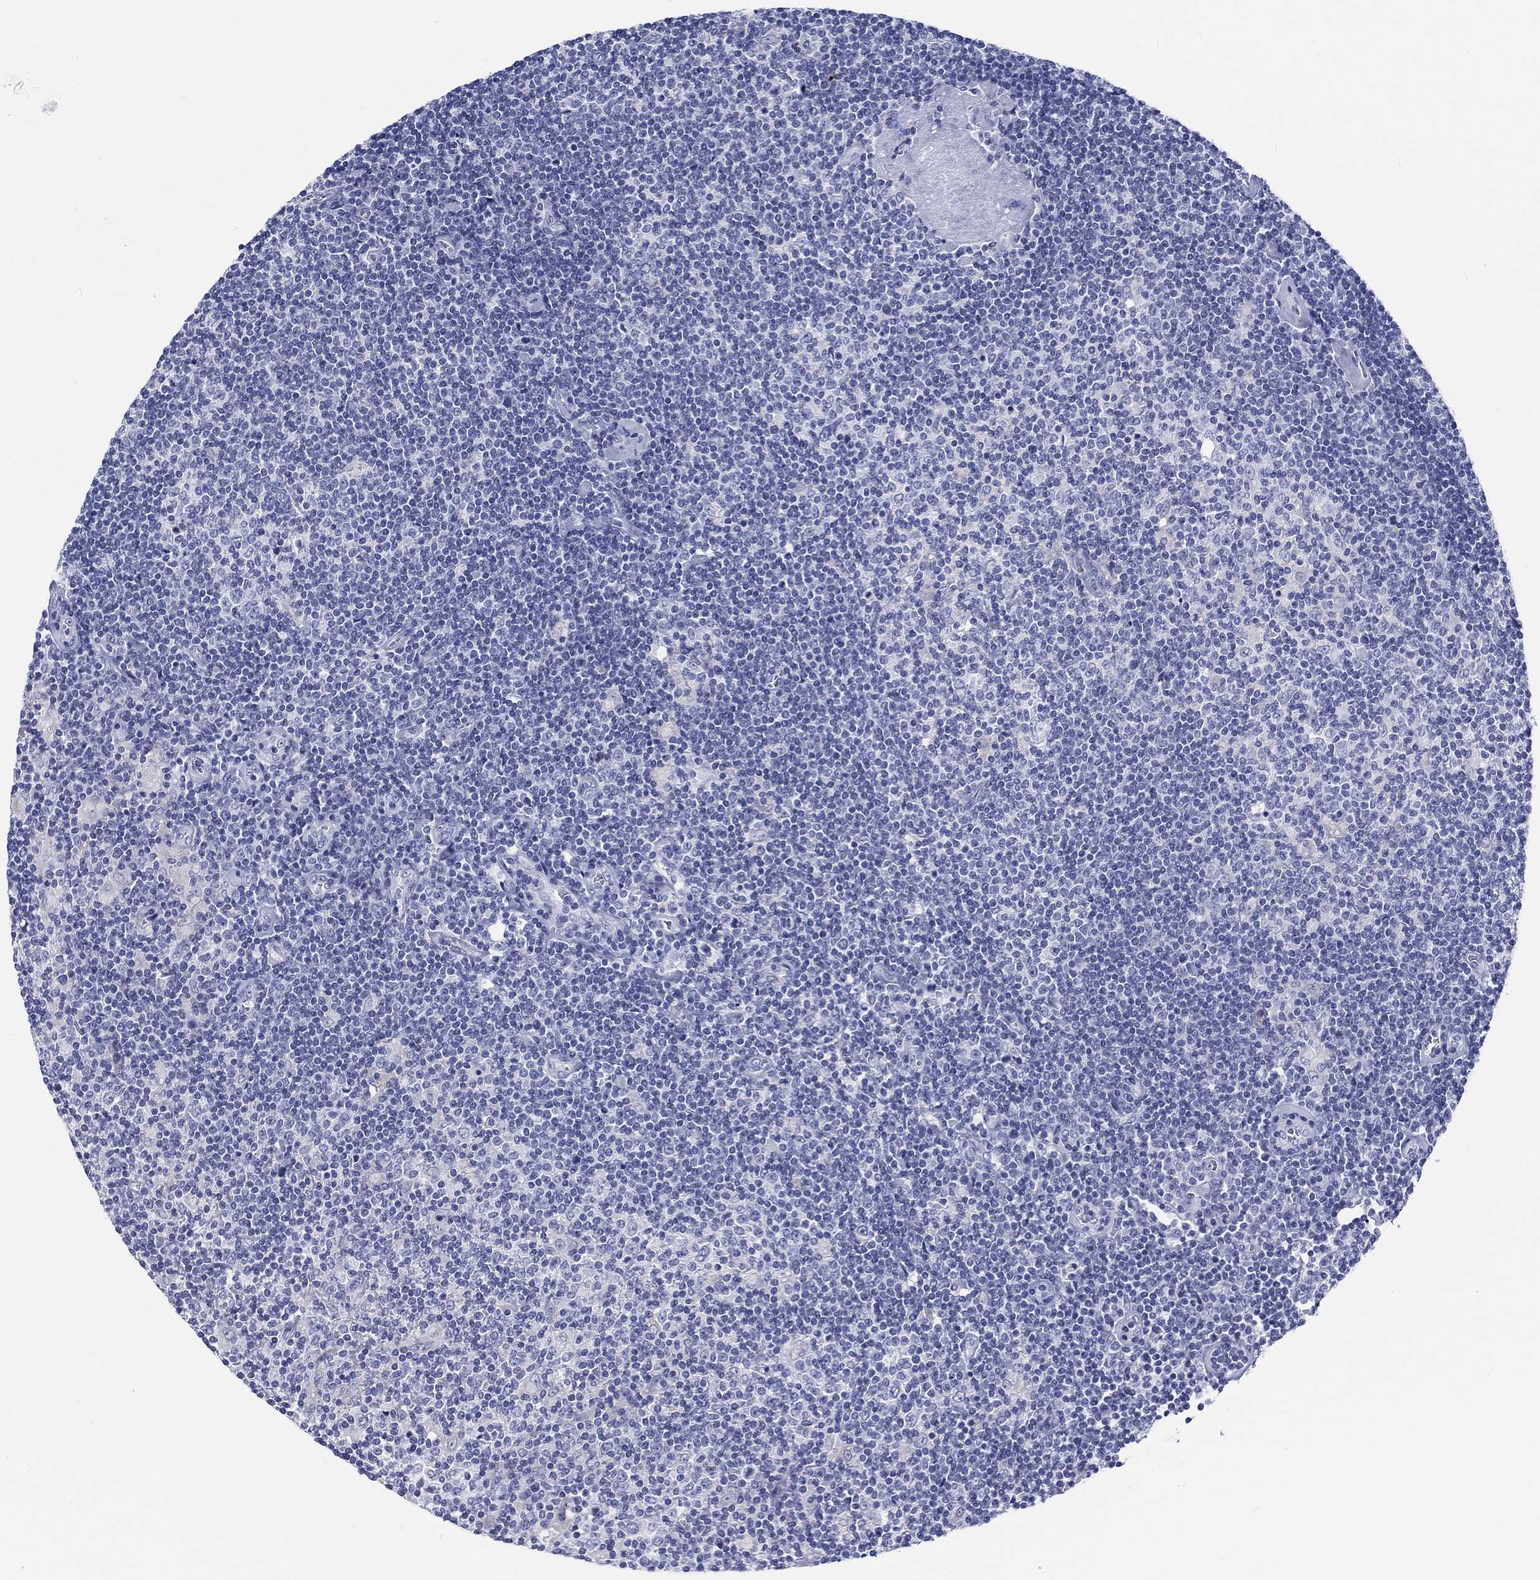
{"staining": {"intensity": "negative", "quantity": "none", "location": "none"}, "tissue": "lymphoma", "cell_type": "Tumor cells", "image_type": "cancer", "snomed": [{"axis": "morphology", "description": "Hodgkin's disease, NOS"}, {"axis": "topography", "description": "Lymph node"}], "caption": "Image shows no significant protein staining in tumor cells of Hodgkin's disease. (Brightfield microscopy of DAB immunohistochemistry (IHC) at high magnification).", "gene": "H1-1", "patient": {"sex": "male", "age": 40}}